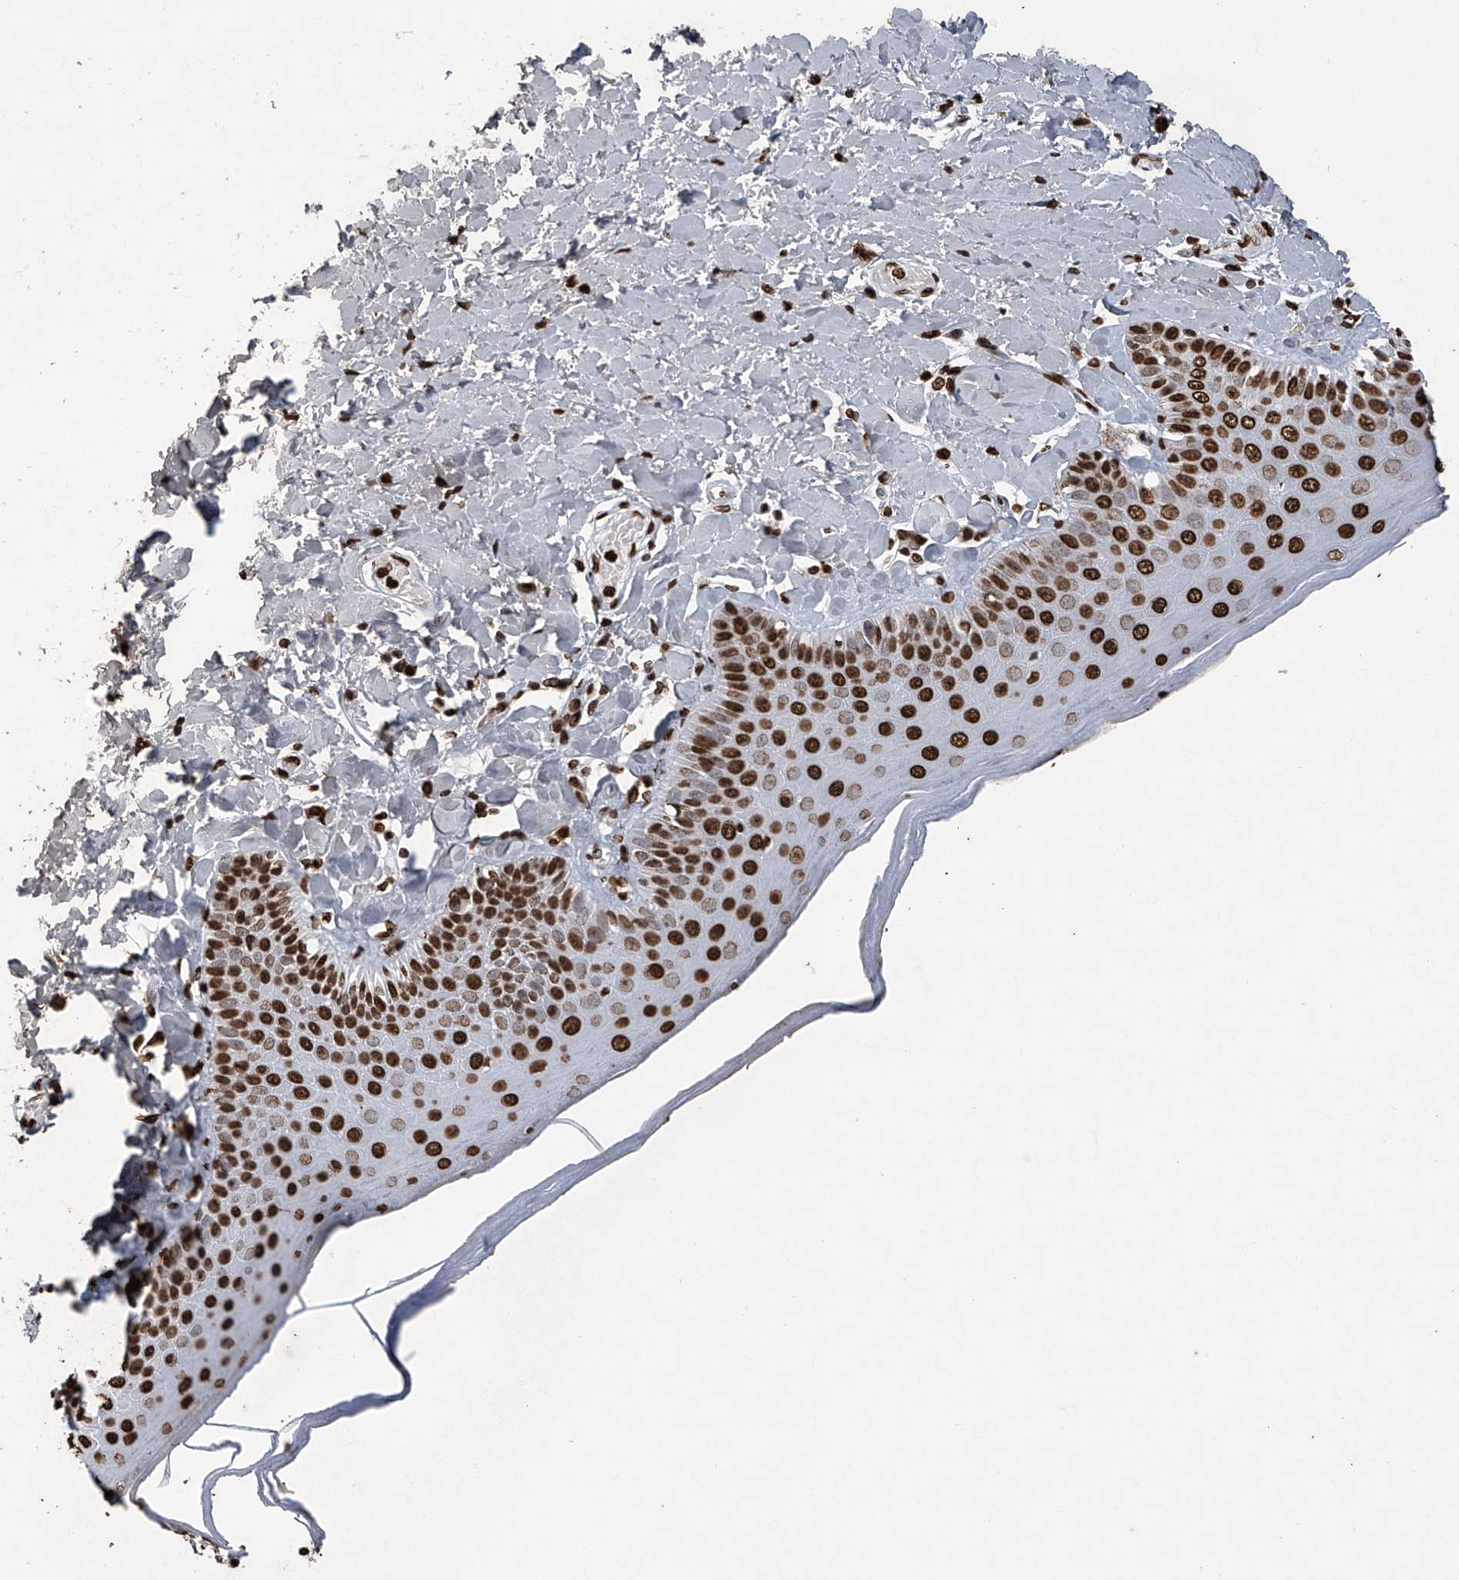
{"staining": {"intensity": "strong", "quantity": ">75%", "location": "nuclear"}, "tissue": "skin", "cell_type": "Epidermal cells", "image_type": "normal", "snomed": [{"axis": "morphology", "description": "Normal tissue, NOS"}, {"axis": "topography", "description": "Anal"}], "caption": "Immunohistochemistry (IHC) staining of normal skin, which displays high levels of strong nuclear positivity in about >75% of epidermal cells indicating strong nuclear protein expression. The staining was performed using DAB (brown) for protein detection and nuclei were counterstained in hematoxylin (blue).", "gene": "H3", "patient": {"sex": "male", "age": 69}}